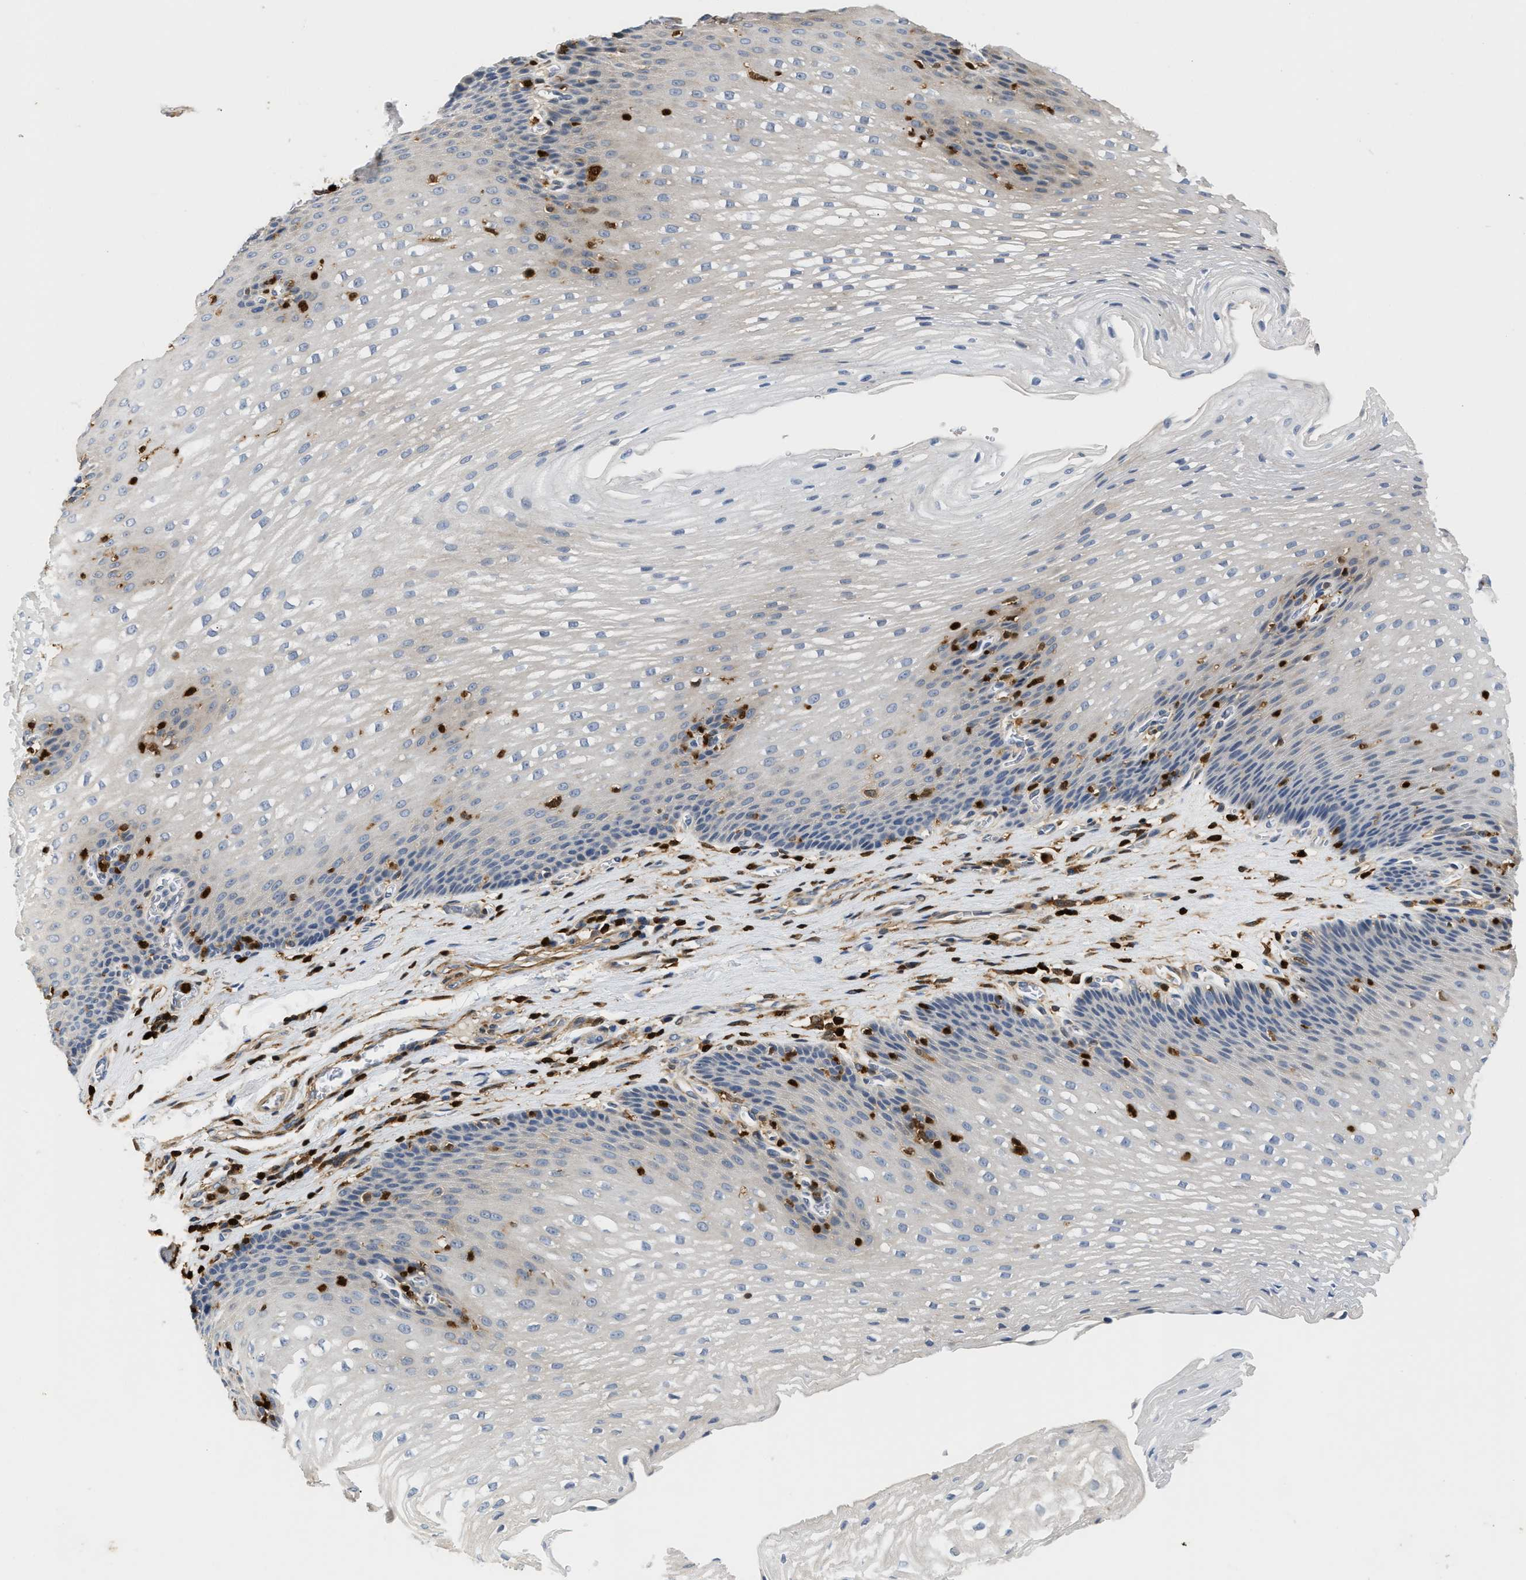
{"staining": {"intensity": "negative", "quantity": "none", "location": "none"}, "tissue": "esophagus", "cell_type": "Squamous epithelial cells", "image_type": "normal", "snomed": [{"axis": "morphology", "description": "Normal tissue, NOS"}, {"axis": "topography", "description": "Esophagus"}], "caption": "Protein analysis of normal esophagus demonstrates no significant positivity in squamous epithelial cells. Brightfield microscopy of IHC stained with DAB (3,3'-diaminobenzidine) (brown) and hematoxylin (blue), captured at high magnification.", "gene": "SLIT2", "patient": {"sex": "male", "age": 48}}